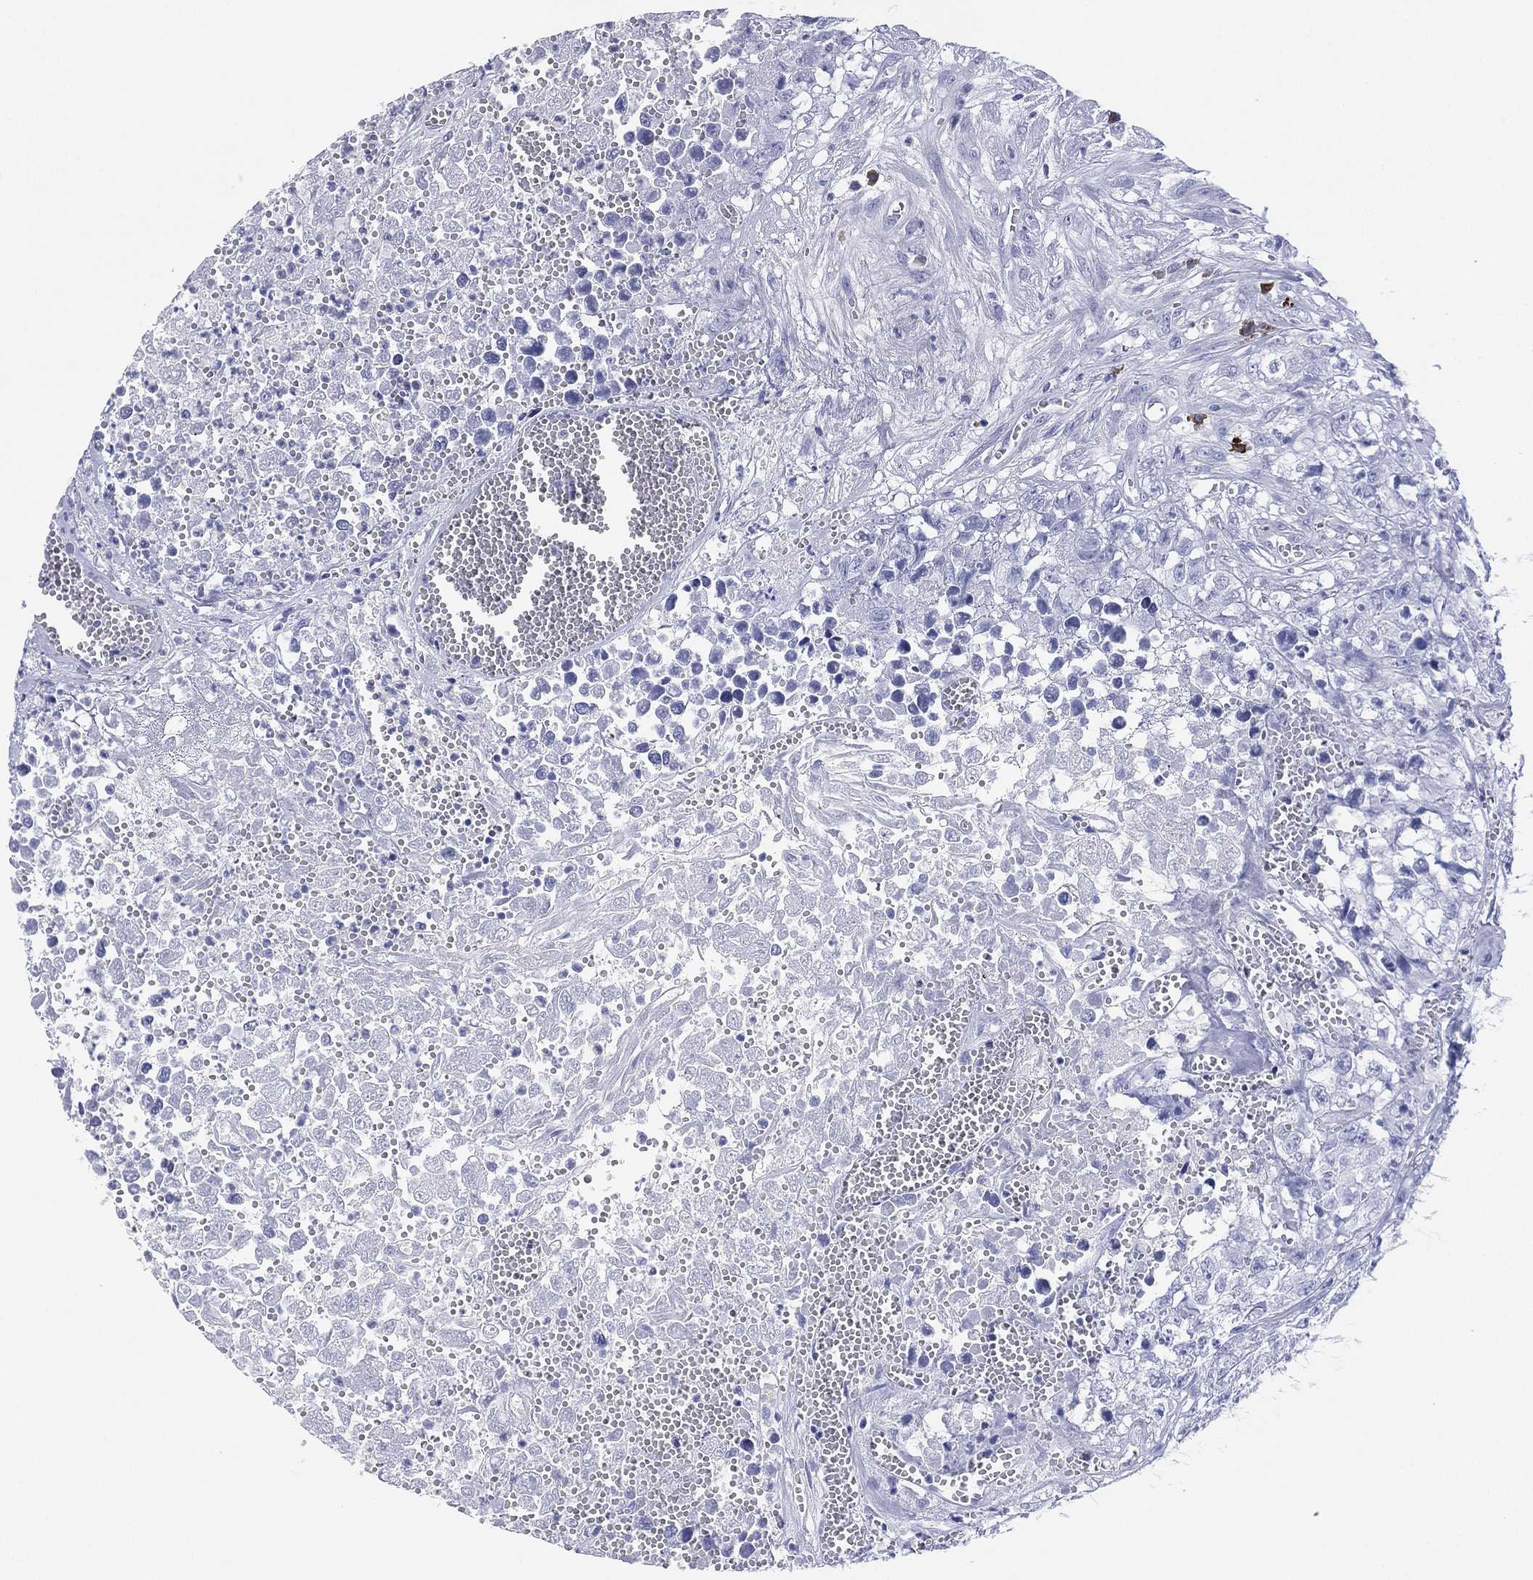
{"staining": {"intensity": "negative", "quantity": "none", "location": "none"}, "tissue": "testis cancer", "cell_type": "Tumor cells", "image_type": "cancer", "snomed": [{"axis": "morphology", "description": "Seminoma, NOS"}, {"axis": "morphology", "description": "Carcinoma, Embryonal, NOS"}, {"axis": "topography", "description": "Testis"}], "caption": "Human seminoma (testis) stained for a protein using immunohistochemistry reveals no positivity in tumor cells.", "gene": "CD79A", "patient": {"sex": "male", "age": 22}}